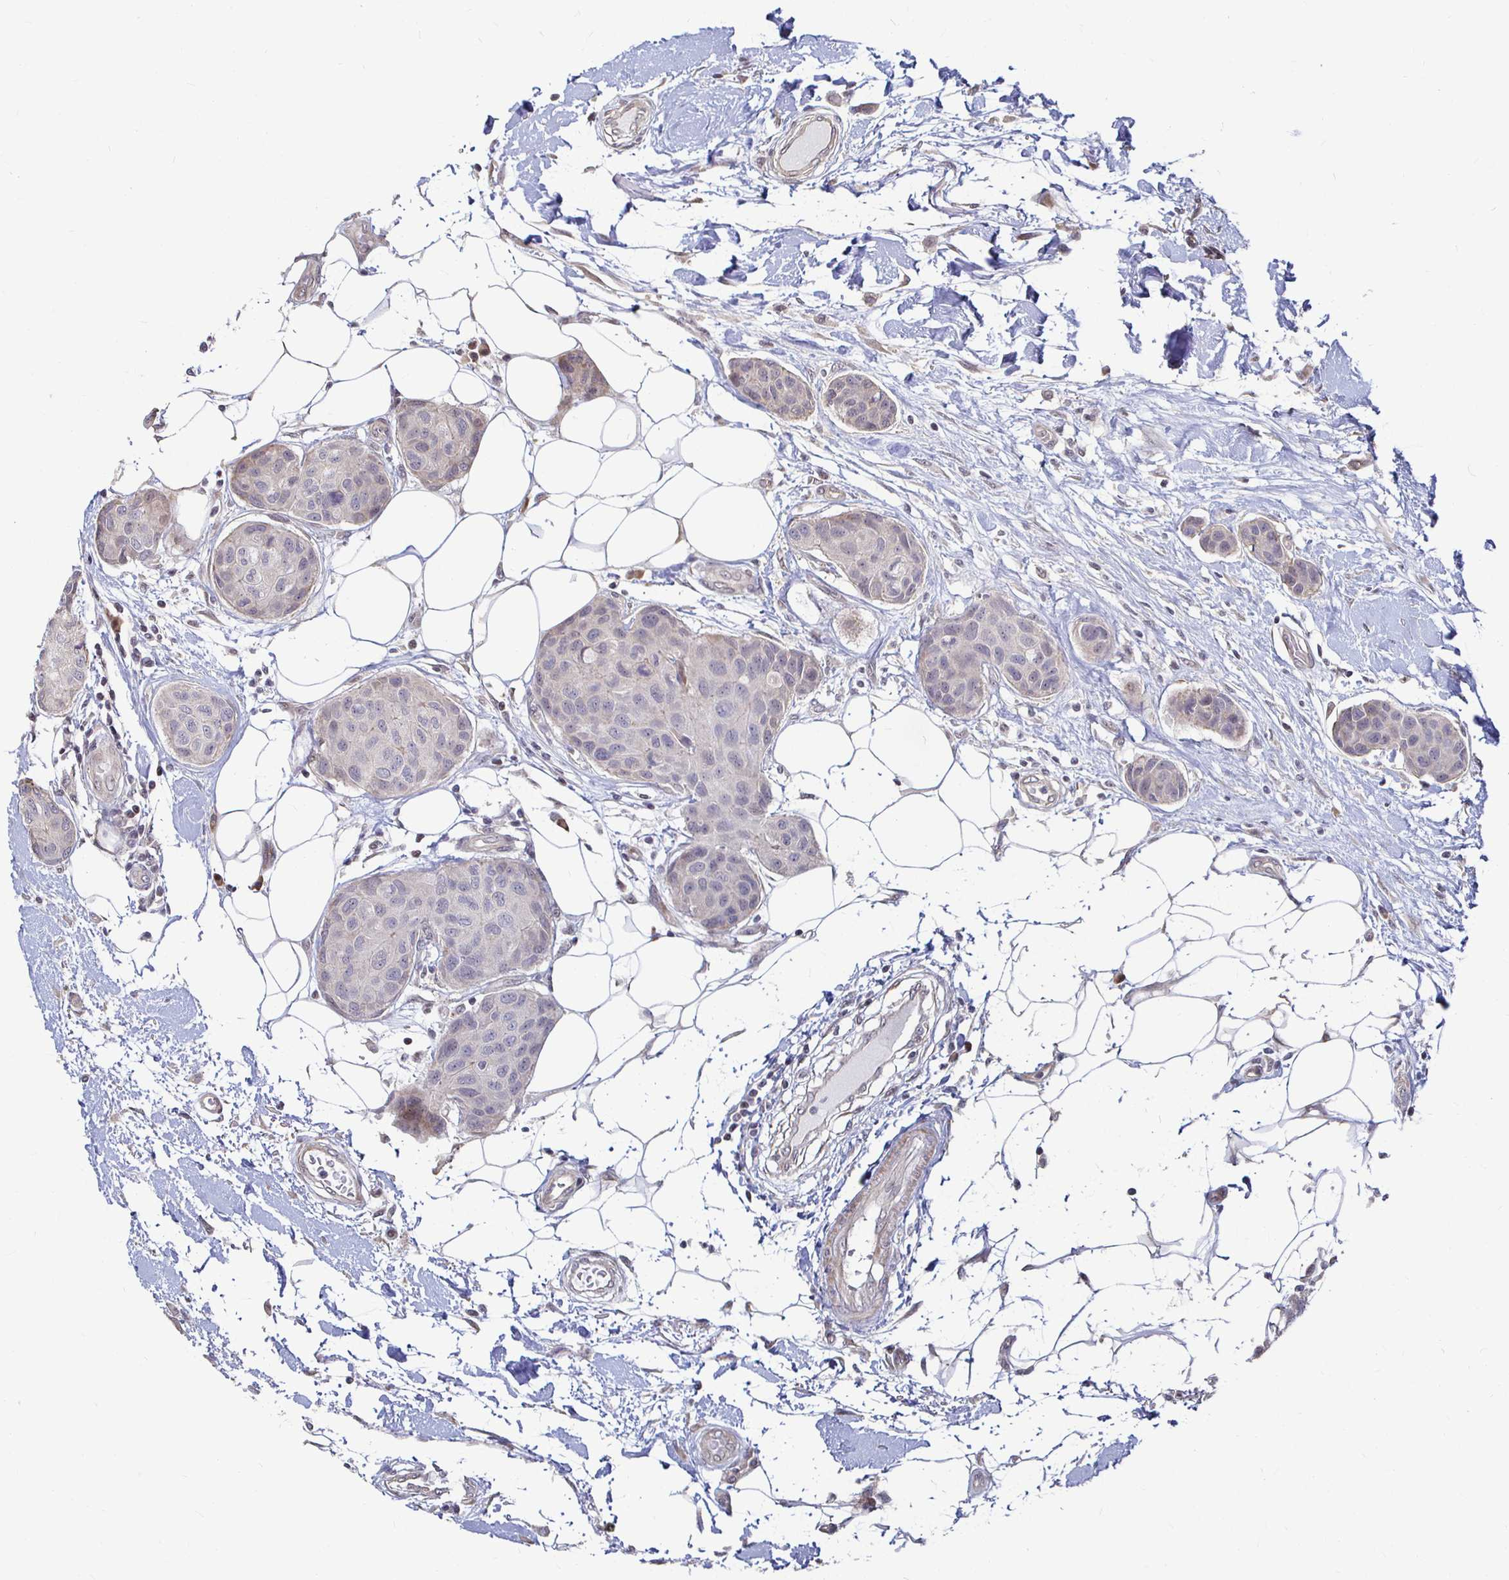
{"staining": {"intensity": "negative", "quantity": "none", "location": "none"}, "tissue": "breast cancer", "cell_type": "Tumor cells", "image_type": "cancer", "snomed": [{"axis": "morphology", "description": "Duct carcinoma"}, {"axis": "topography", "description": "Breast"}, {"axis": "topography", "description": "Lymph node"}], "caption": "Tumor cells show no significant positivity in breast invasive ductal carcinoma. (Immunohistochemistry, brightfield microscopy, high magnification).", "gene": "CAPN11", "patient": {"sex": "female", "age": 80}}